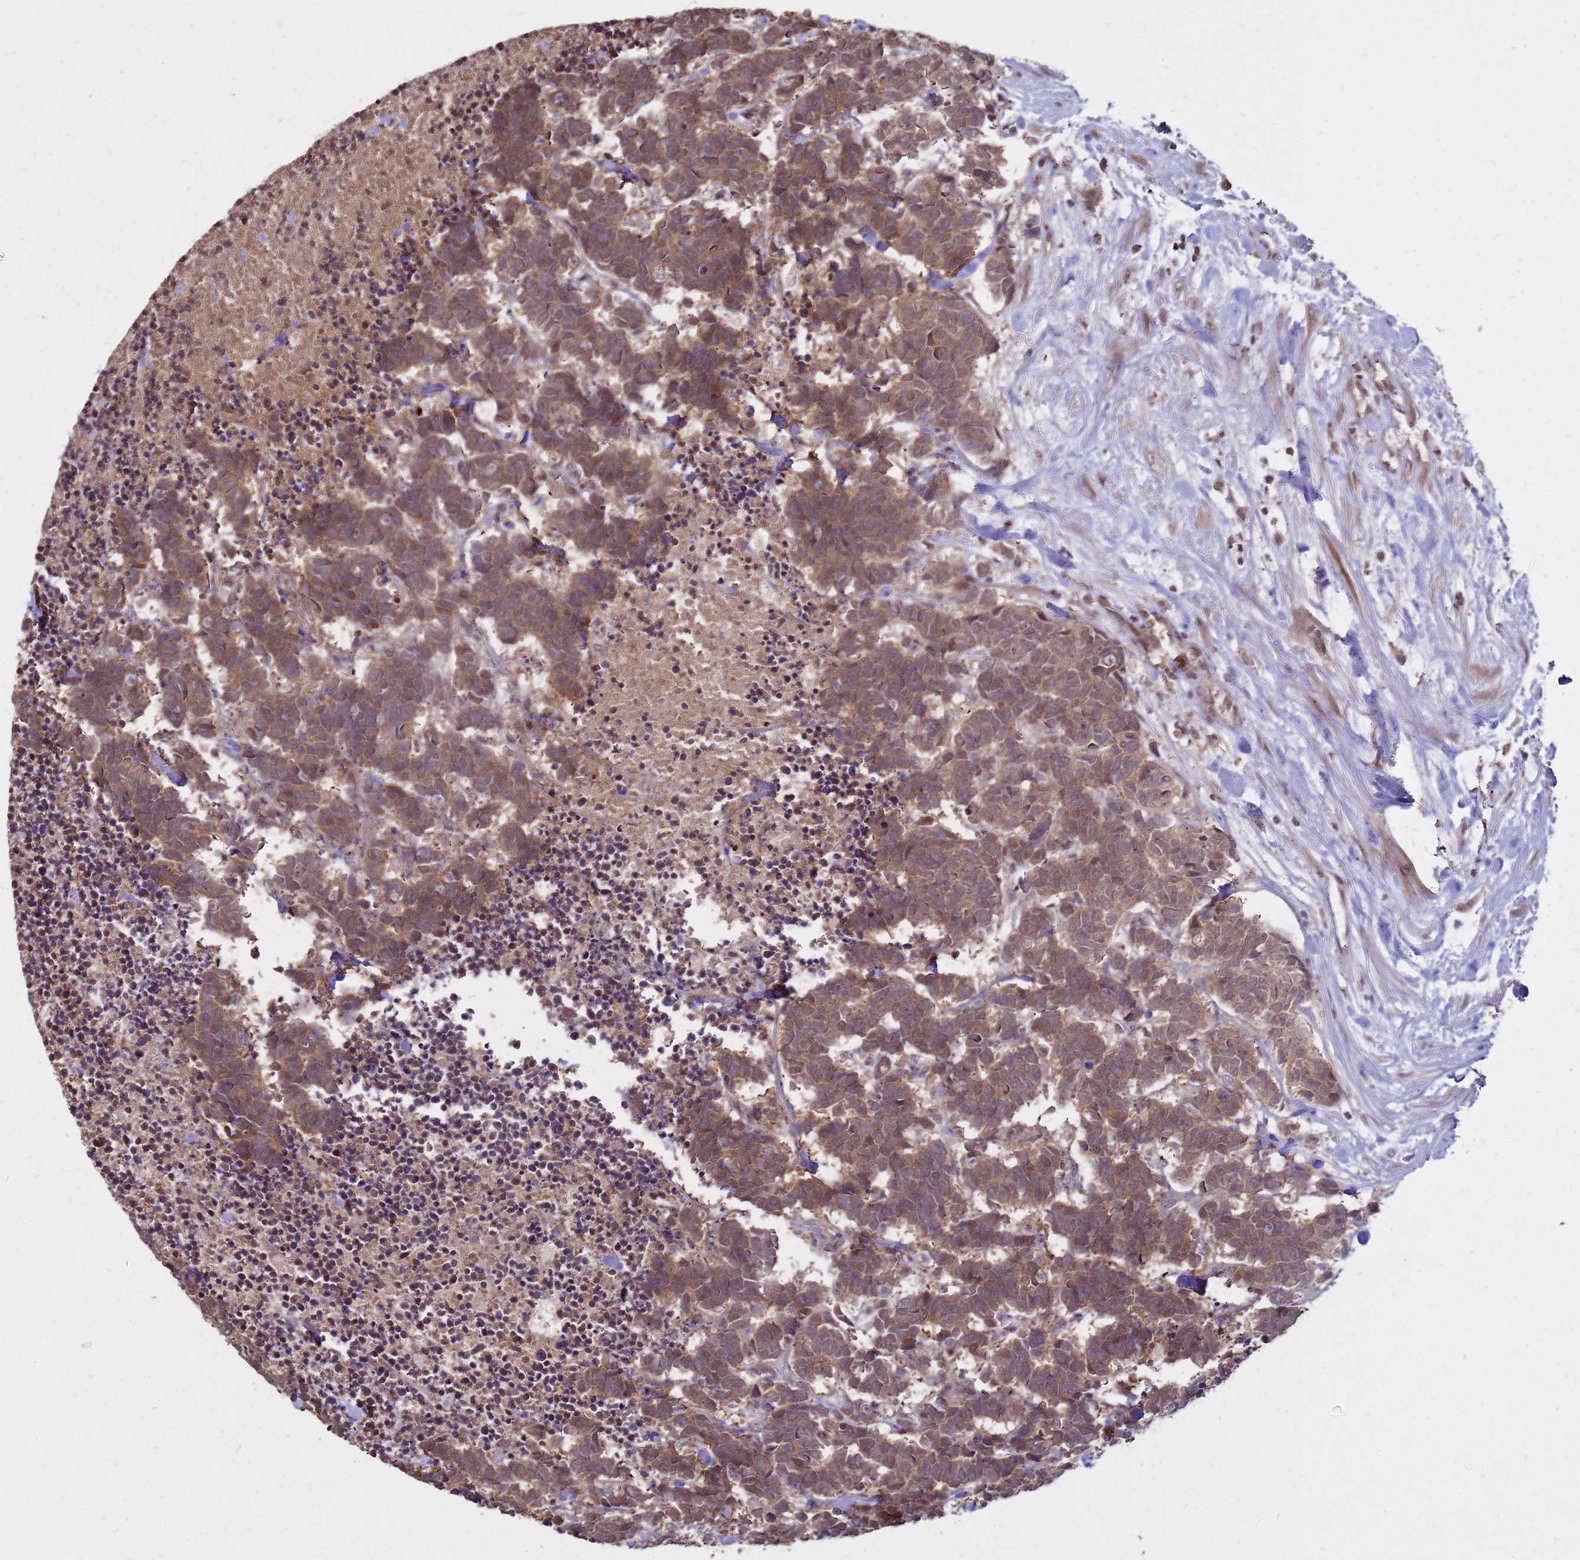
{"staining": {"intensity": "moderate", "quantity": ">75%", "location": "cytoplasmic/membranous"}, "tissue": "carcinoid", "cell_type": "Tumor cells", "image_type": "cancer", "snomed": [{"axis": "morphology", "description": "Carcinoma, NOS"}, {"axis": "morphology", "description": "Carcinoid, malignant, NOS"}, {"axis": "topography", "description": "Urinary bladder"}], "caption": "Human carcinoid stained with a protein marker displays moderate staining in tumor cells.", "gene": "CRBN", "patient": {"sex": "male", "age": 57}}